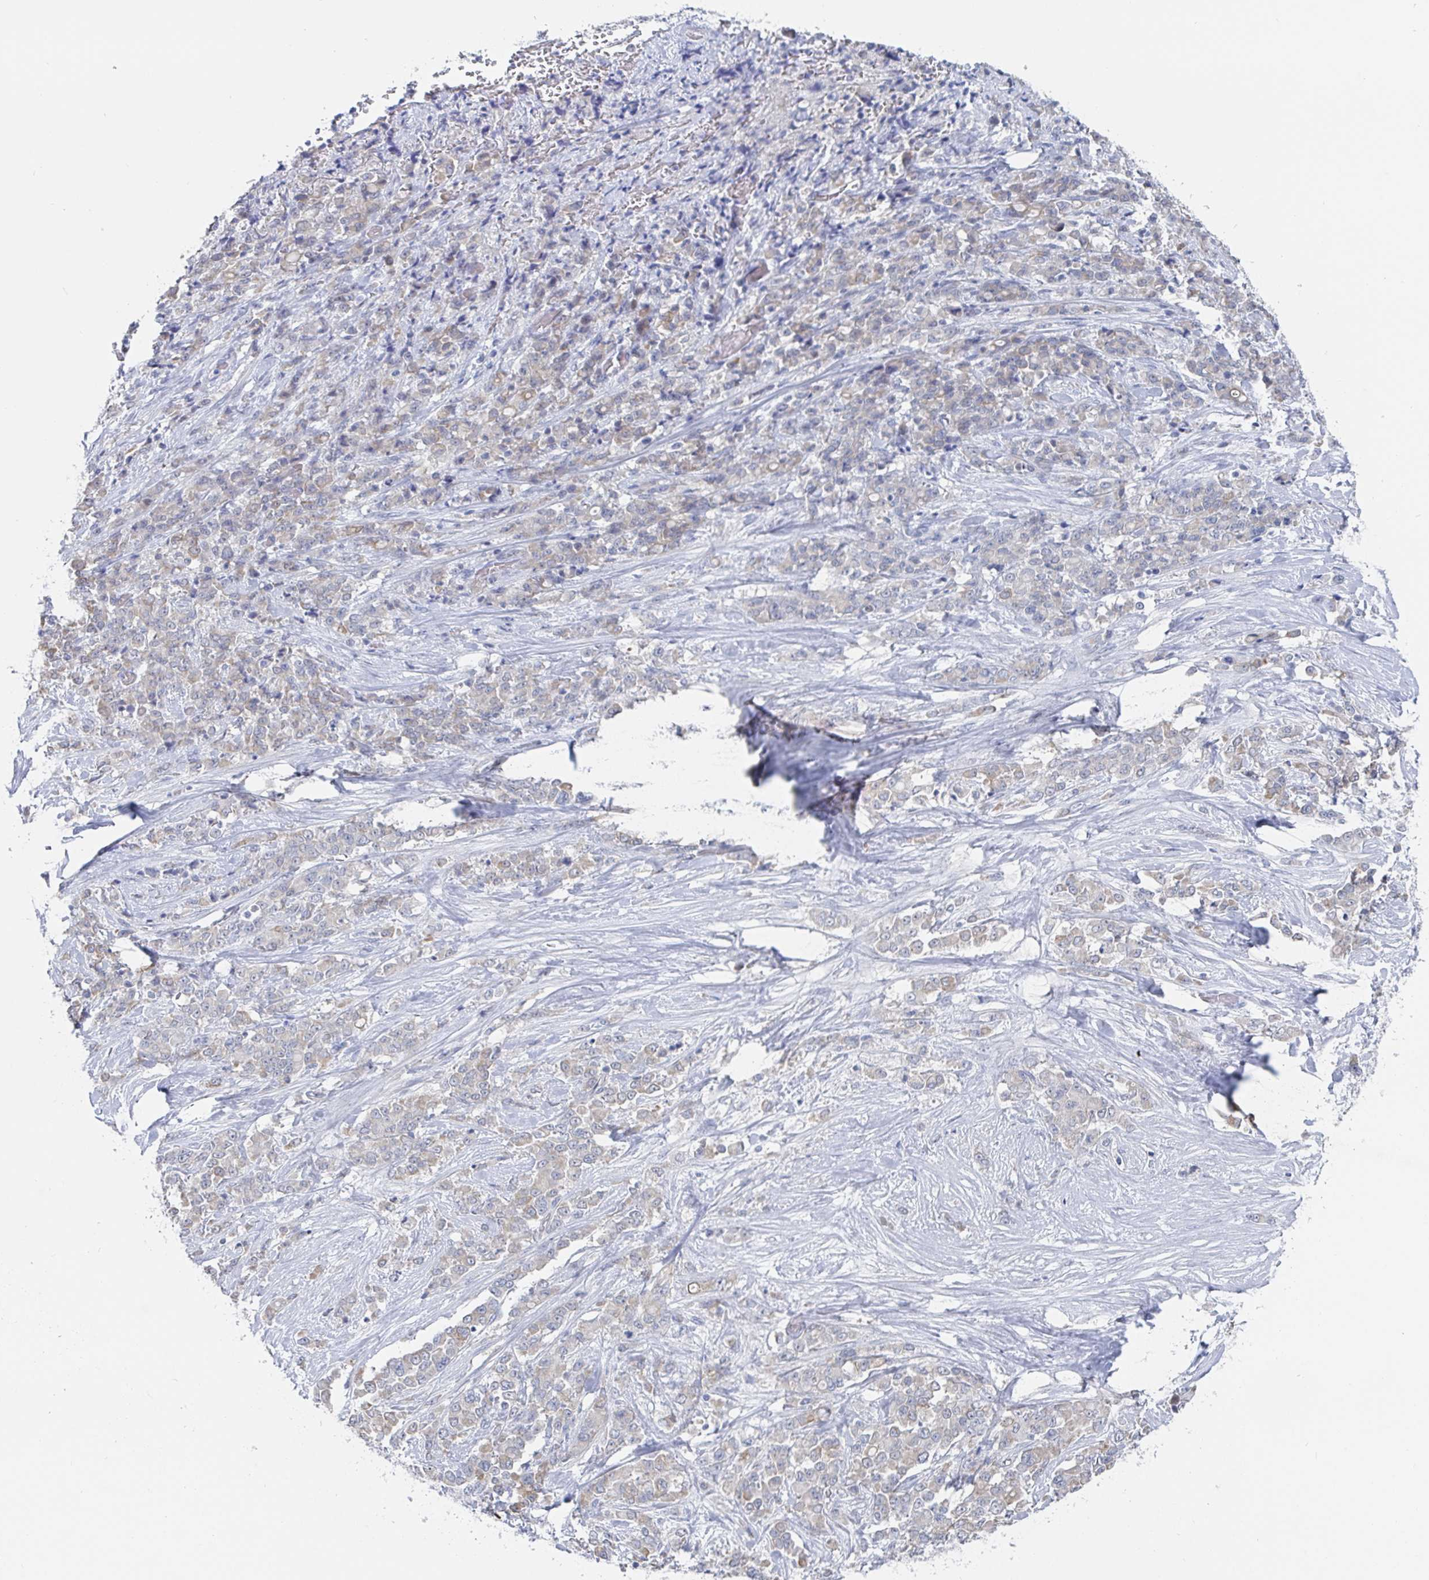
{"staining": {"intensity": "weak", "quantity": "25%-75%", "location": "cytoplasmic/membranous"}, "tissue": "stomach cancer", "cell_type": "Tumor cells", "image_type": "cancer", "snomed": [{"axis": "morphology", "description": "Adenocarcinoma, NOS"}, {"axis": "topography", "description": "Stomach"}], "caption": "DAB immunohistochemical staining of human stomach cancer reveals weak cytoplasmic/membranous protein positivity in about 25%-75% of tumor cells.", "gene": "ZNF430", "patient": {"sex": "female", "age": 76}}